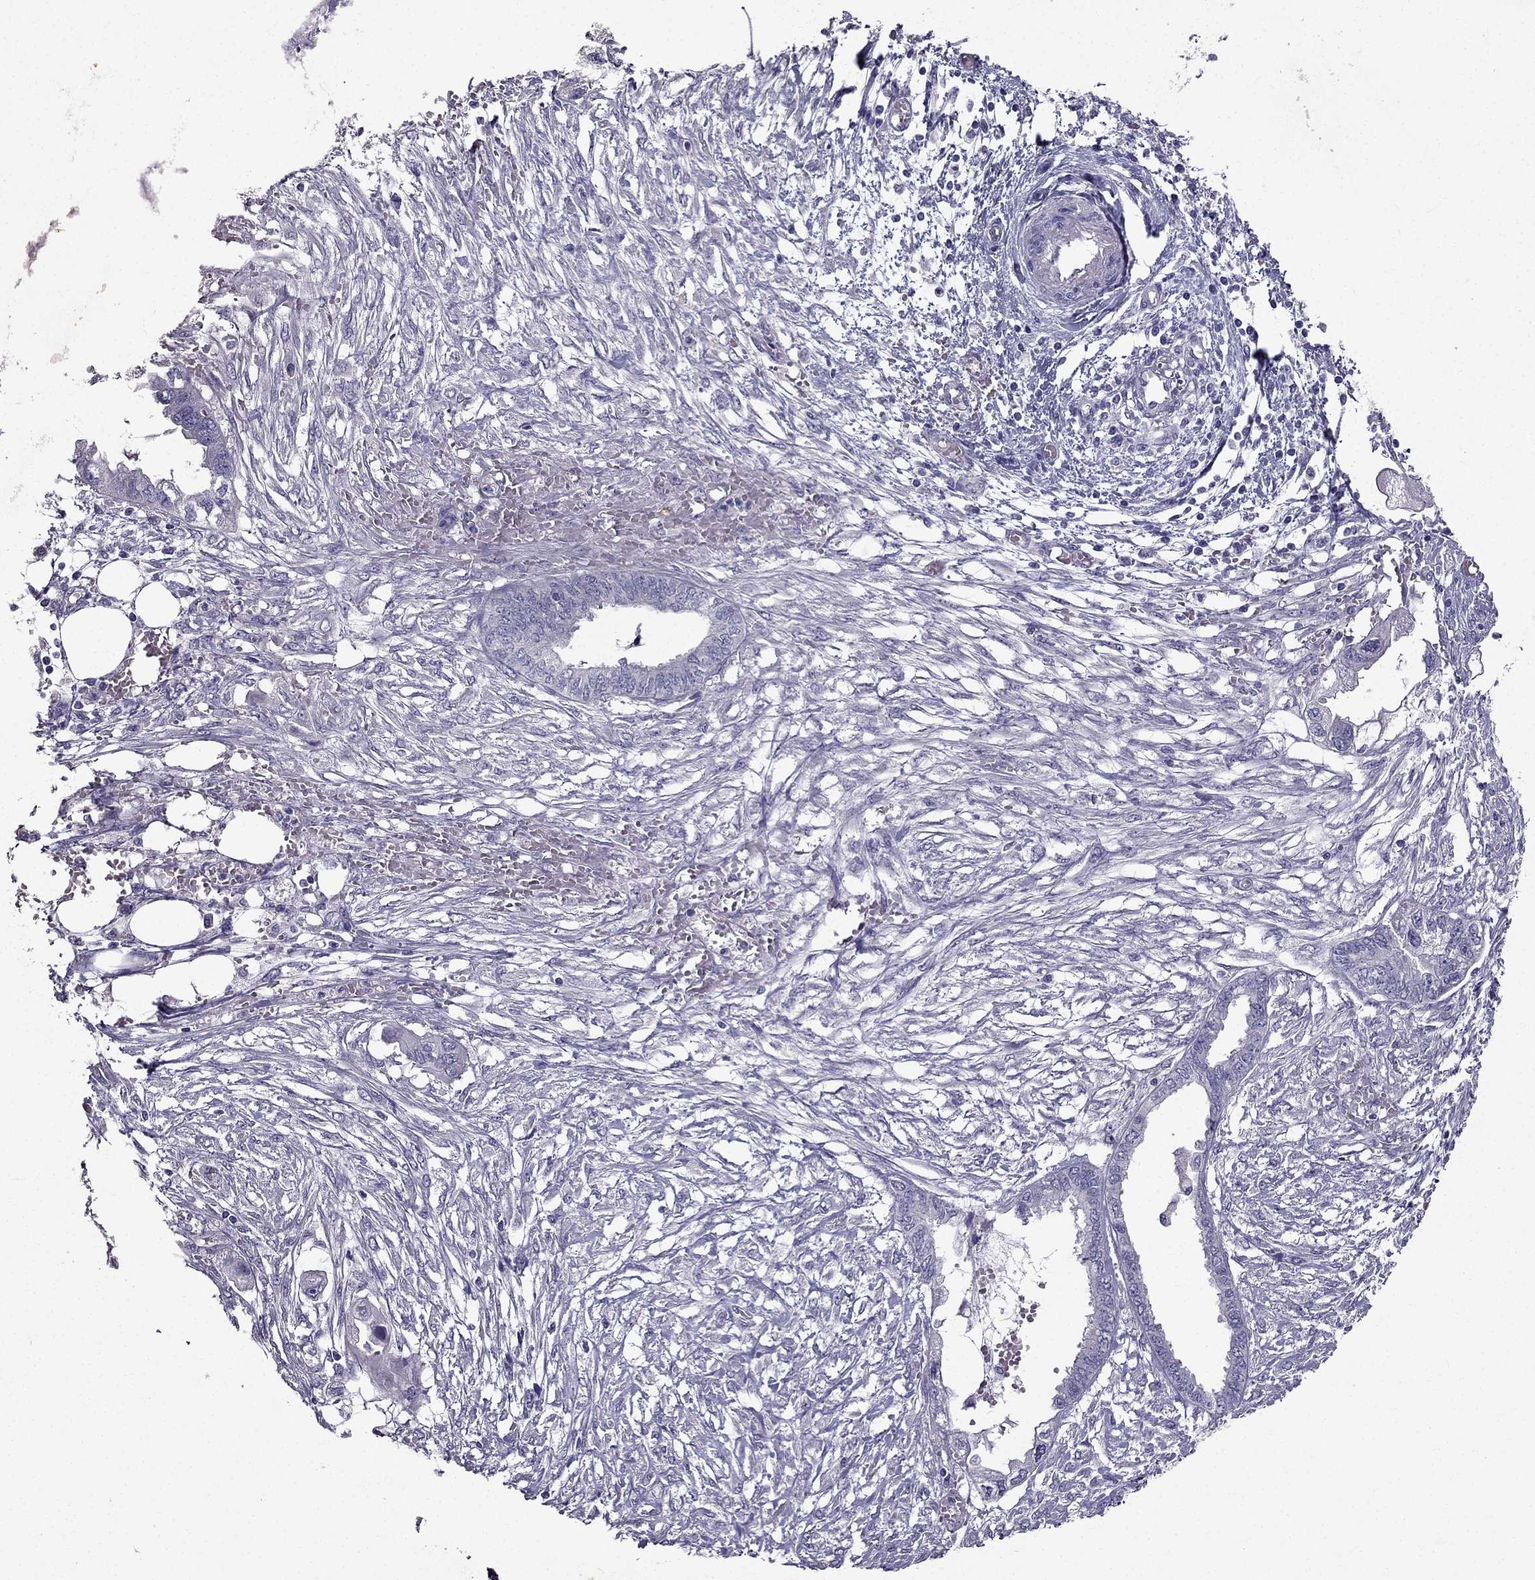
{"staining": {"intensity": "negative", "quantity": "none", "location": "none"}, "tissue": "endometrial cancer", "cell_type": "Tumor cells", "image_type": "cancer", "snomed": [{"axis": "morphology", "description": "Adenocarcinoma, NOS"}, {"axis": "morphology", "description": "Adenocarcinoma, metastatic, NOS"}, {"axis": "topography", "description": "Adipose tissue"}, {"axis": "topography", "description": "Endometrium"}], "caption": "Protein analysis of endometrial metastatic adenocarcinoma shows no significant staining in tumor cells. The staining was performed using DAB (3,3'-diaminobenzidine) to visualize the protein expression in brown, while the nuclei were stained in blue with hematoxylin (Magnification: 20x).", "gene": "DUSP15", "patient": {"sex": "female", "age": 67}}